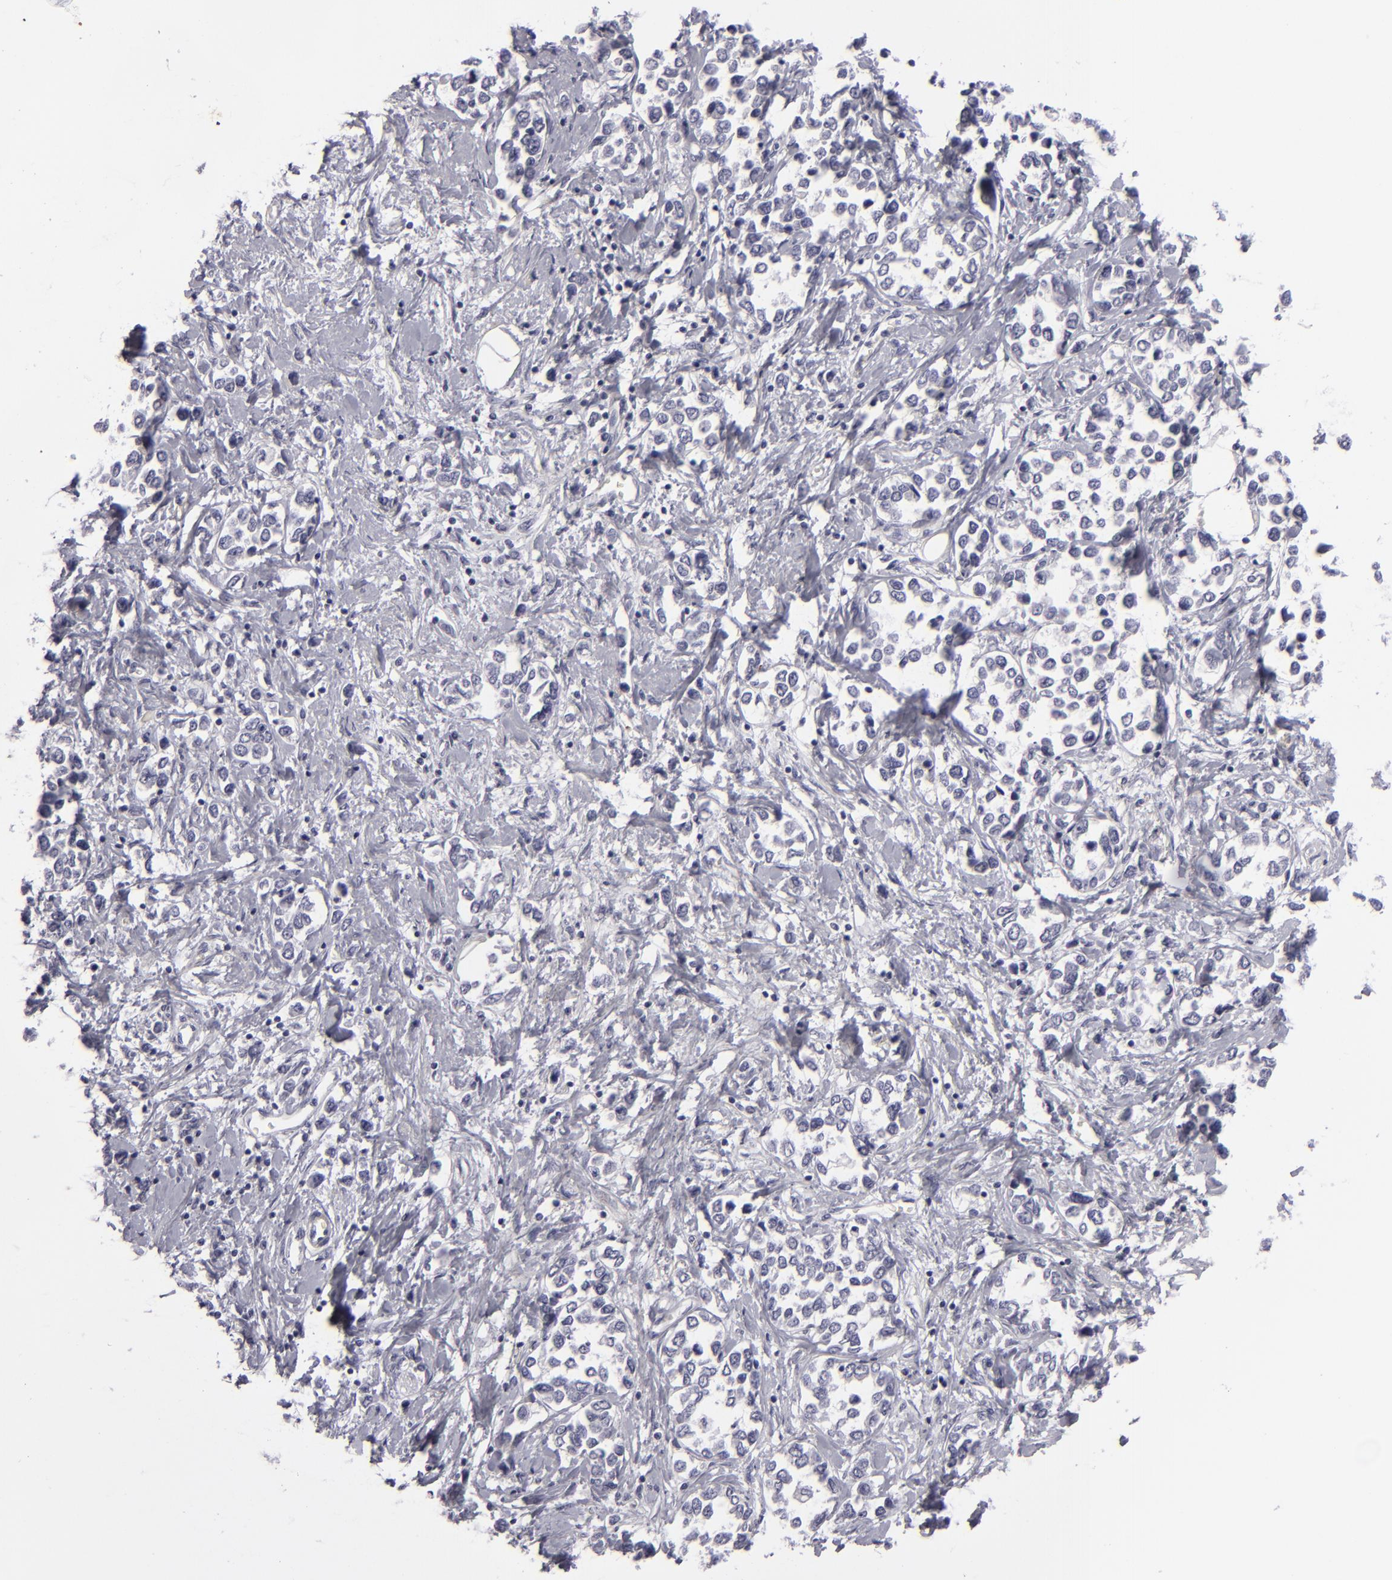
{"staining": {"intensity": "negative", "quantity": "none", "location": "none"}, "tissue": "stomach cancer", "cell_type": "Tumor cells", "image_type": "cancer", "snomed": [{"axis": "morphology", "description": "Adenocarcinoma, NOS"}, {"axis": "topography", "description": "Stomach, upper"}], "caption": "This is an immunohistochemistry histopathology image of stomach cancer. There is no expression in tumor cells.", "gene": "C9", "patient": {"sex": "male", "age": 76}}